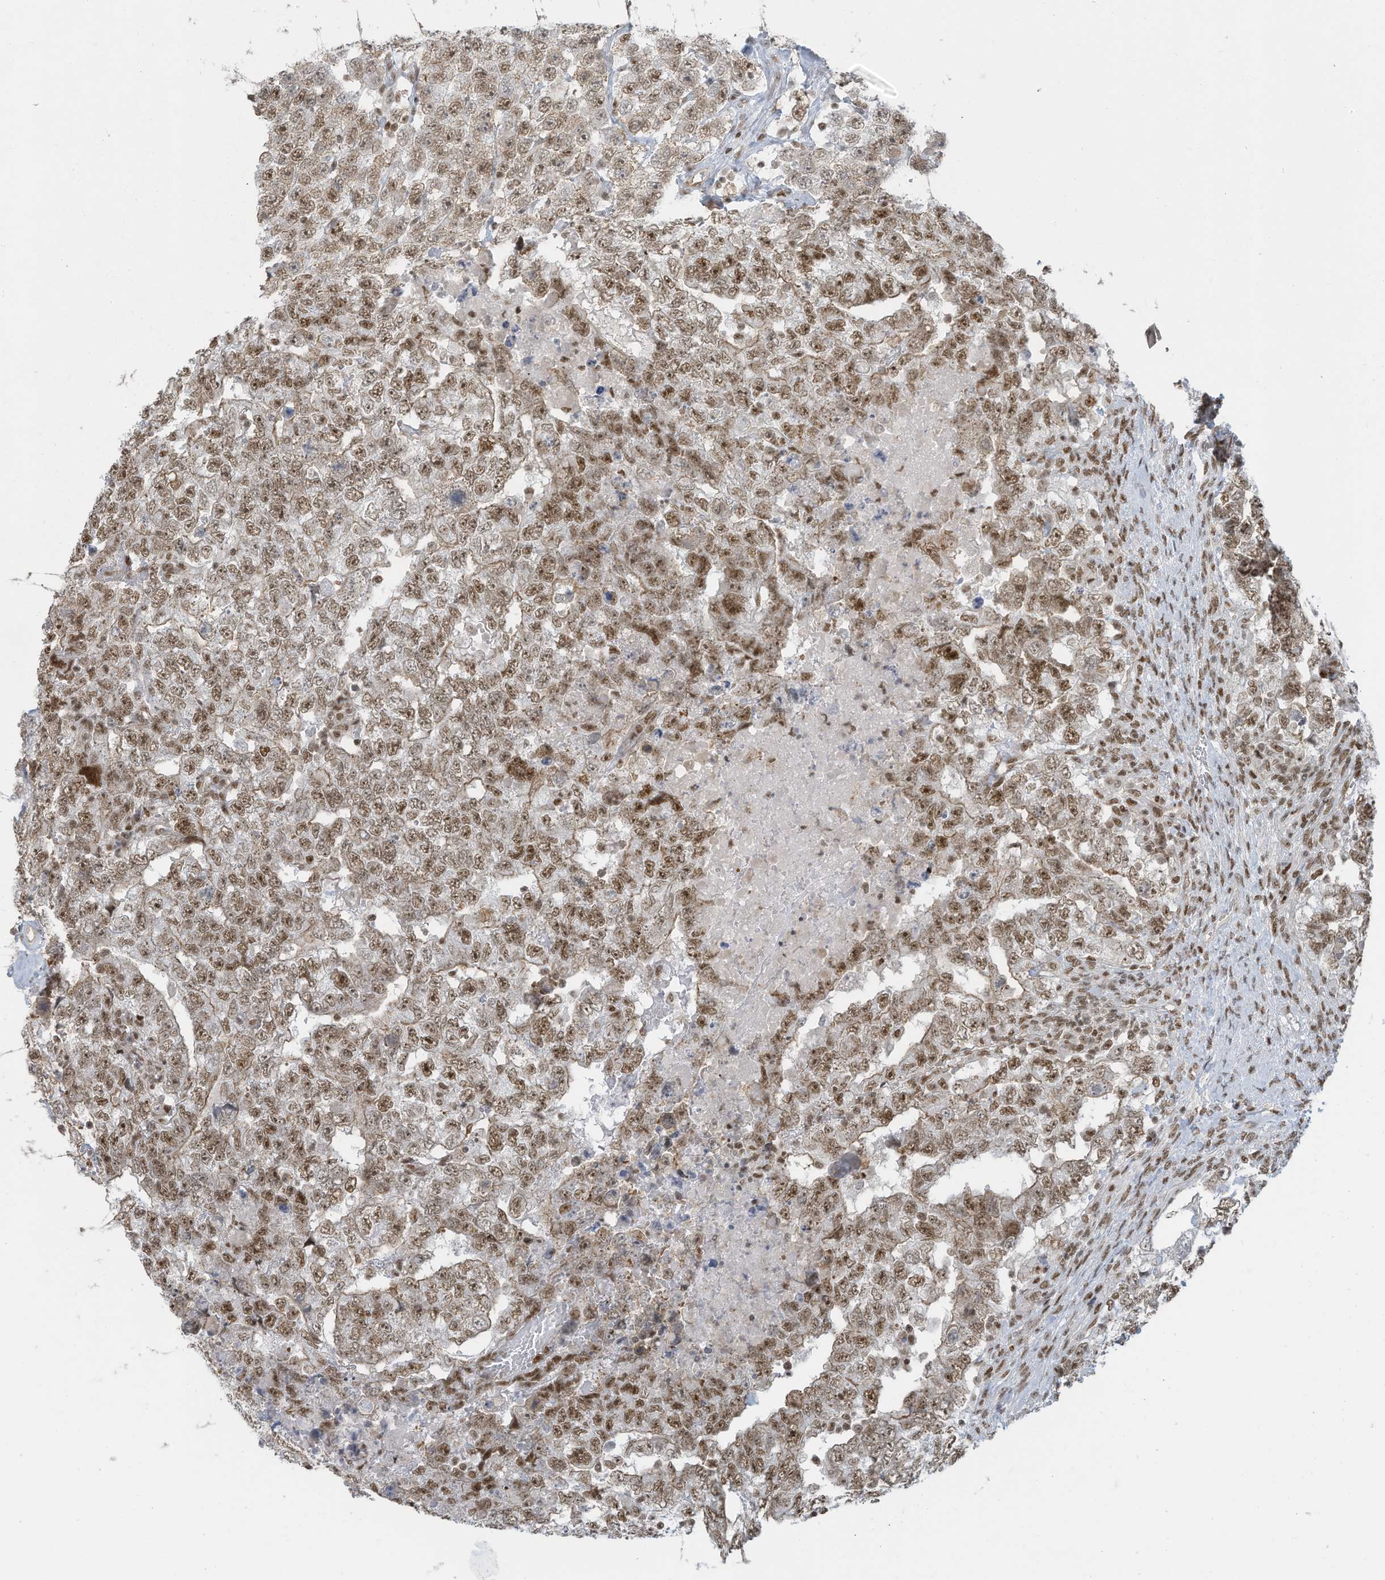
{"staining": {"intensity": "moderate", "quantity": ">75%", "location": "nuclear"}, "tissue": "testis cancer", "cell_type": "Tumor cells", "image_type": "cancer", "snomed": [{"axis": "morphology", "description": "Carcinoma, Embryonal, NOS"}, {"axis": "topography", "description": "Testis"}], "caption": "A brown stain shows moderate nuclear positivity of a protein in testis cancer tumor cells.", "gene": "DBR1", "patient": {"sex": "male", "age": 36}}